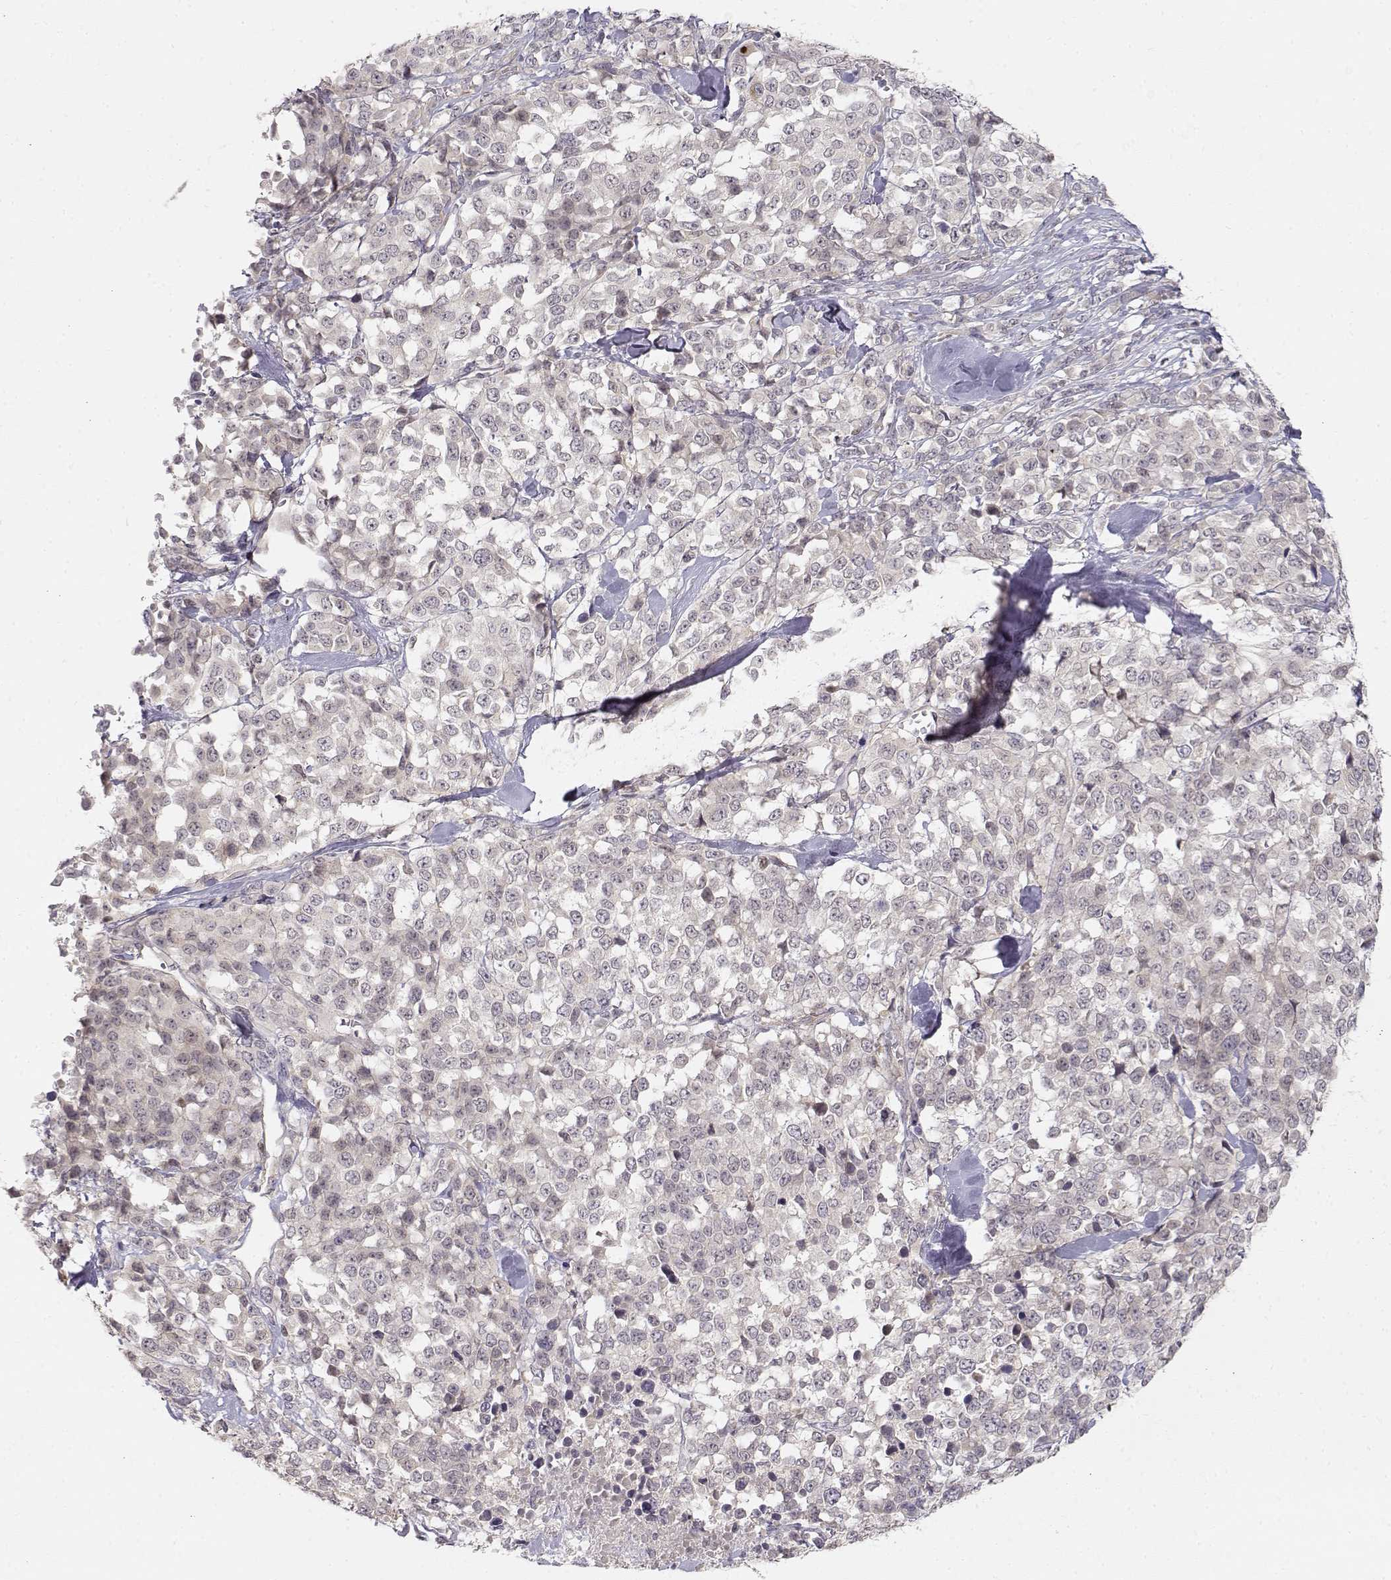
{"staining": {"intensity": "negative", "quantity": "none", "location": "none"}, "tissue": "melanoma", "cell_type": "Tumor cells", "image_type": "cancer", "snomed": [{"axis": "morphology", "description": "Malignant melanoma, Metastatic site"}, {"axis": "topography", "description": "Skin"}], "caption": "Malignant melanoma (metastatic site) was stained to show a protein in brown. There is no significant positivity in tumor cells.", "gene": "EAF2", "patient": {"sex": "male", "age": 84}}